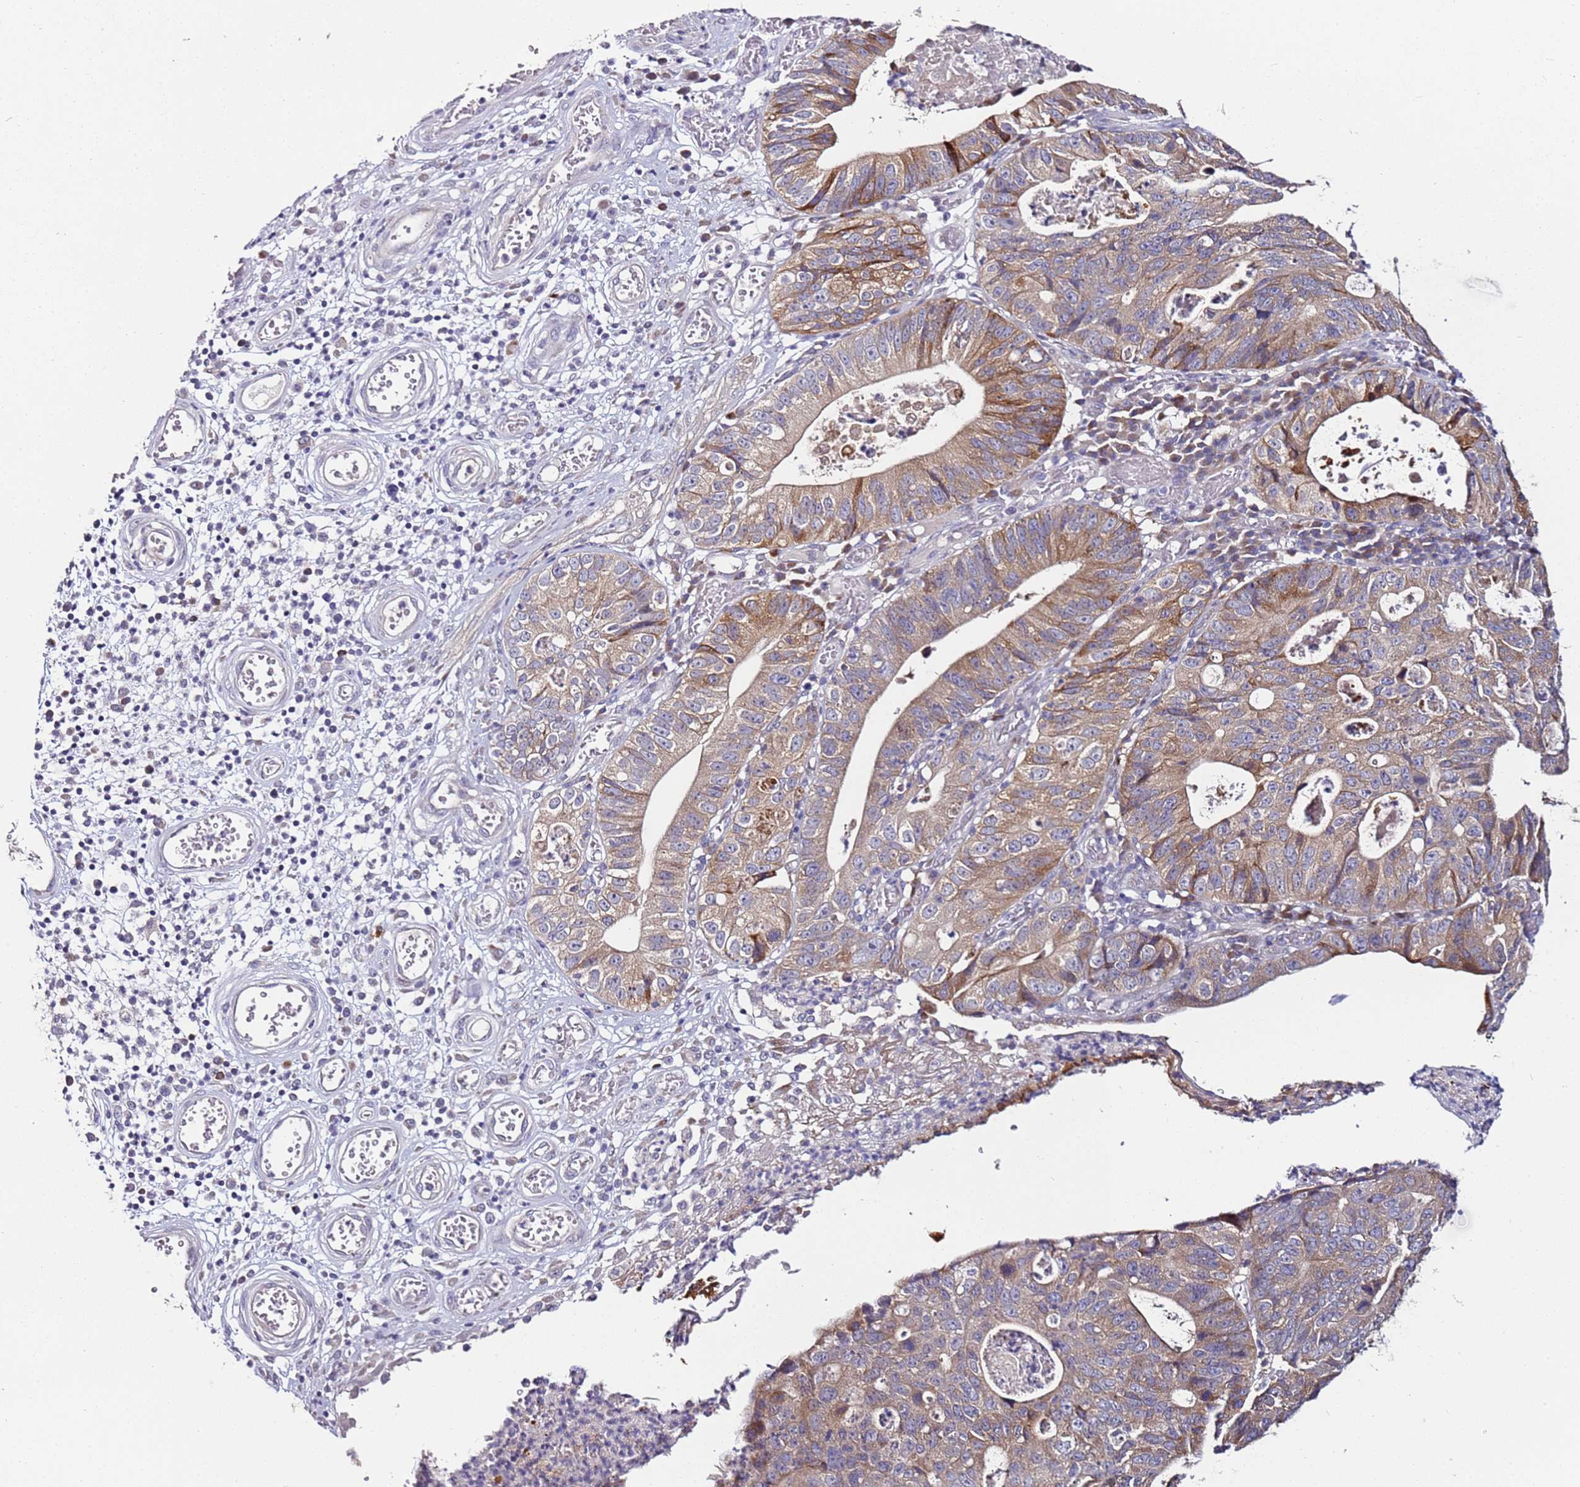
{"staining": {"intensity": "moderate", "quantity": ">75%", "location": "cytoplasmic/membranous"}, "tissue": "stomach cancer", "cell_type": "Tumor cells", "image_type": "cancer", "snomed": [{"axis": "morphology", "description": "Adenocarcinoma, NOS"}, {"axis": "topography", "description": "Stomach"}], "caption": "Moderate cytoplasmic/membranous positivity is seen in approximately >75% of tumor cells in adenocarcinoma (stomach).", "gene": "SRRM5", "patient": {"sex": "male", "age": 59}}